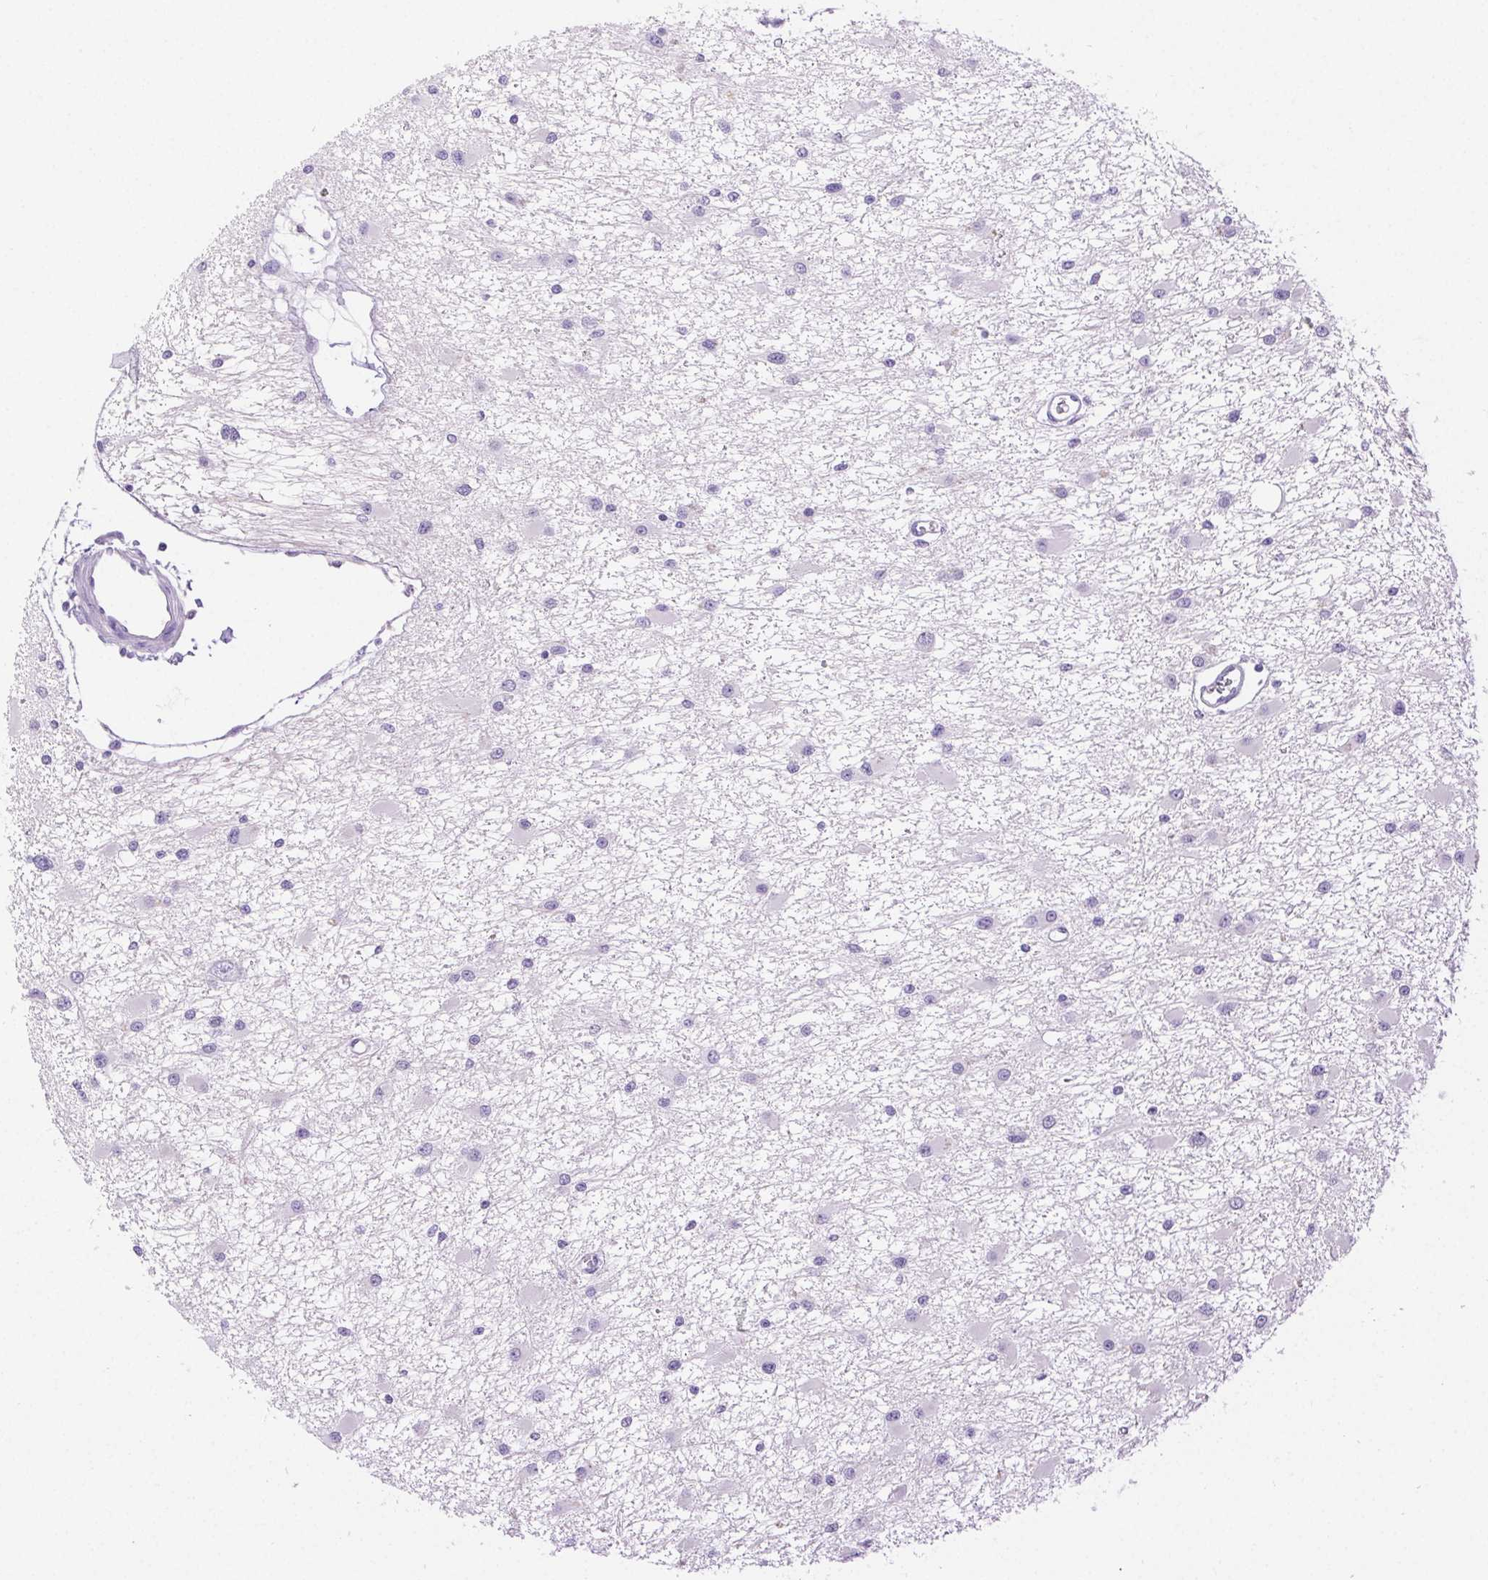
{"staining": {"intensity": "negative", "quantity": "none", "location": "none"}, "tissue": "glioma", "cell_type": "Tumor cells", "image_type": "cancer", "snomed": [{"axis": "morphology", "description": "Glioma, malignant, High grade"}, {"axis": "topography", "description": "Brain"}], "caption": "High power microscopy micrograph of an immunohistochemistry micrograph of high-grade glioma (malignant), revealing no significant positivity in tumor cells.", "gene": "SPACA4", "patient": {"sex": "male", "age": 54}}